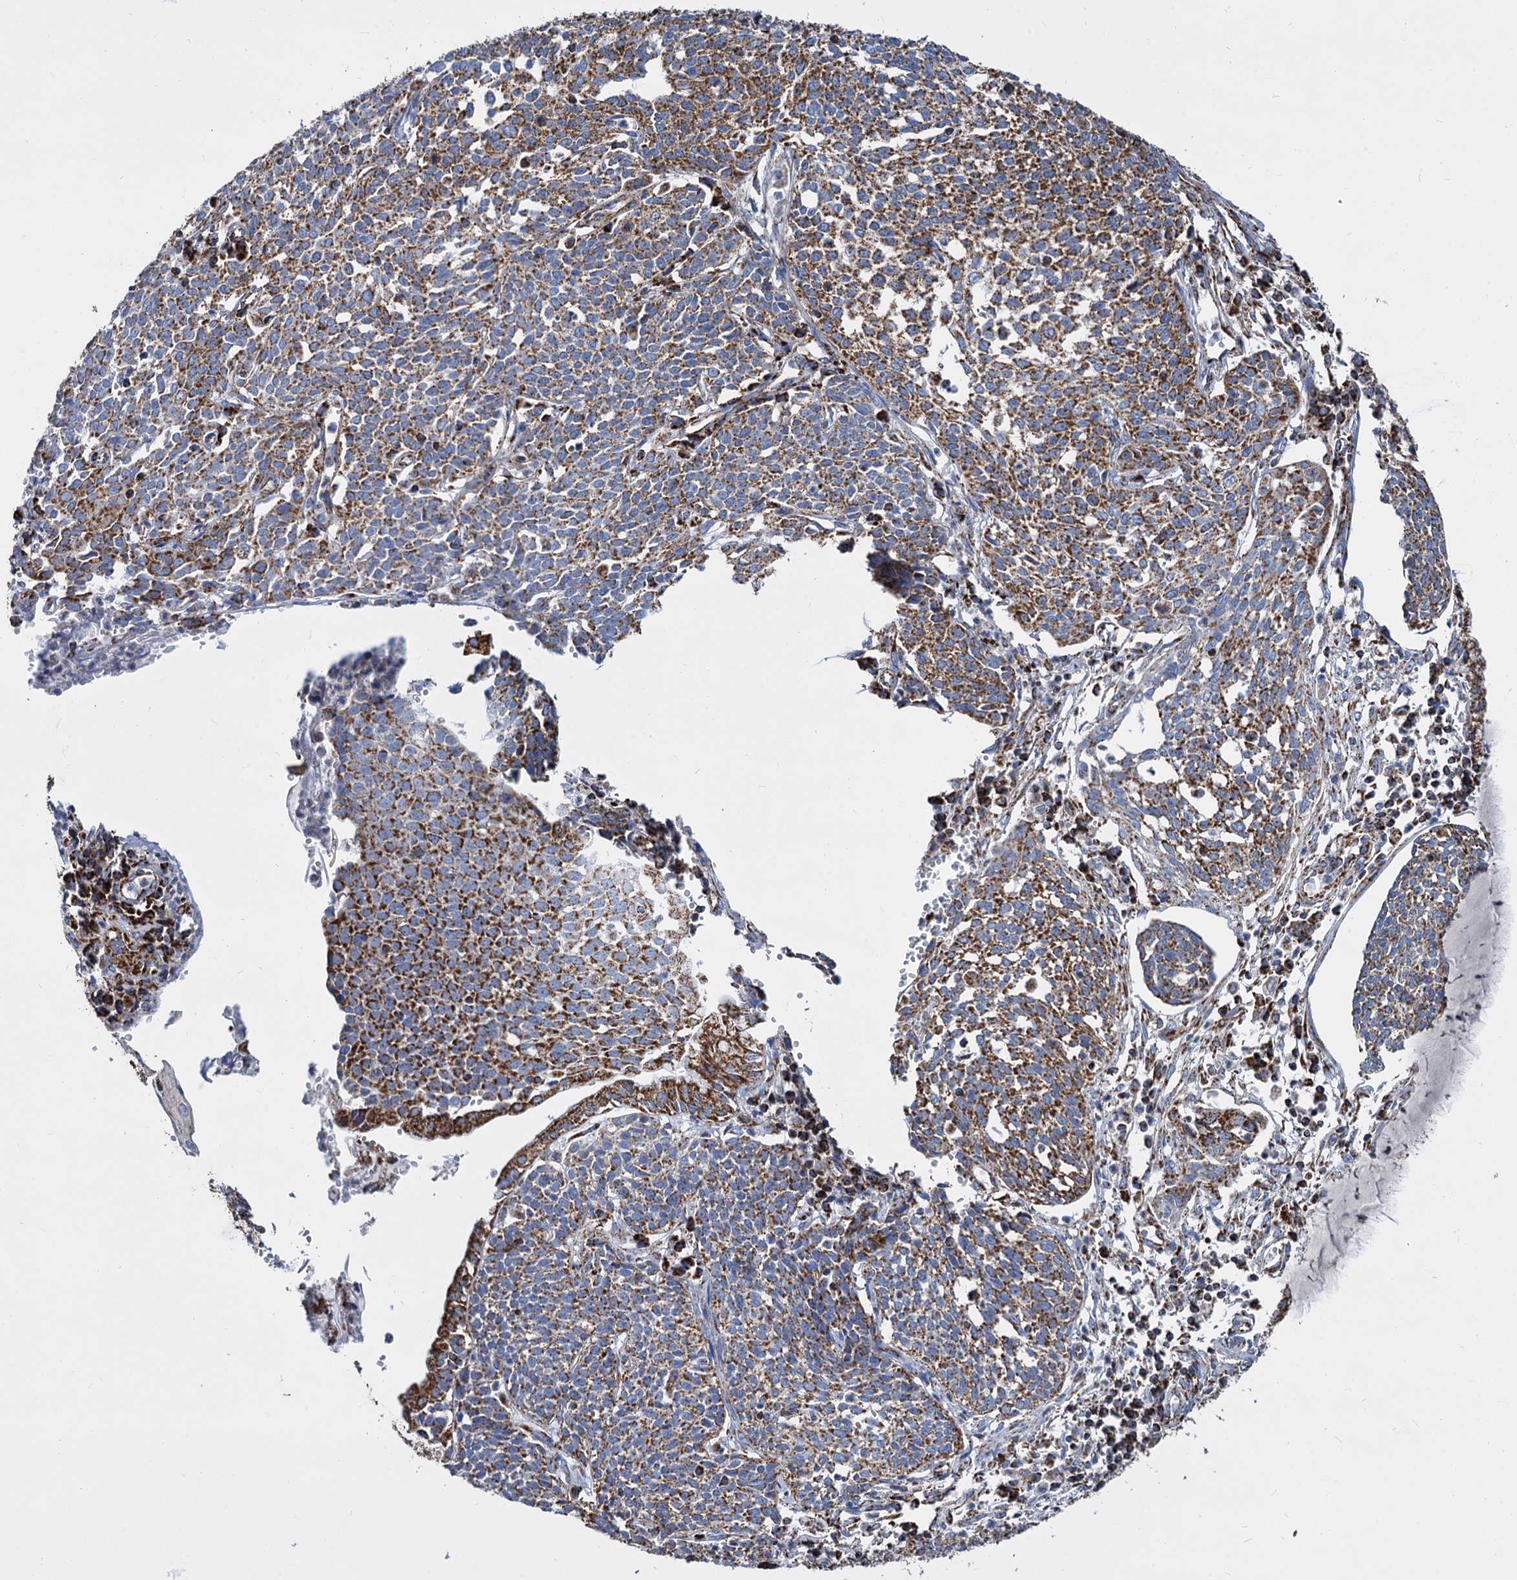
{"staining": {"intensity": "strong", "quantity": ">75%", "location": "cytoplasmic/membranous"}, "tissue": "cervical cancer", "cell_type": "Tumor cells", "image_type": "cancer", "snomed": [{"axis": "morphology", "description": "Squamous cell carcinoma, NOS"}, {"axis": "topography", "description": "Cervix"}], "caption": "A high amount of strong cytoplasmic/membranous staining is seen in approximately >75% of tumor cells in cervical cancer tissue.", "gene": "TIMM10", "patient": {"sex": "female", "age": 34}}